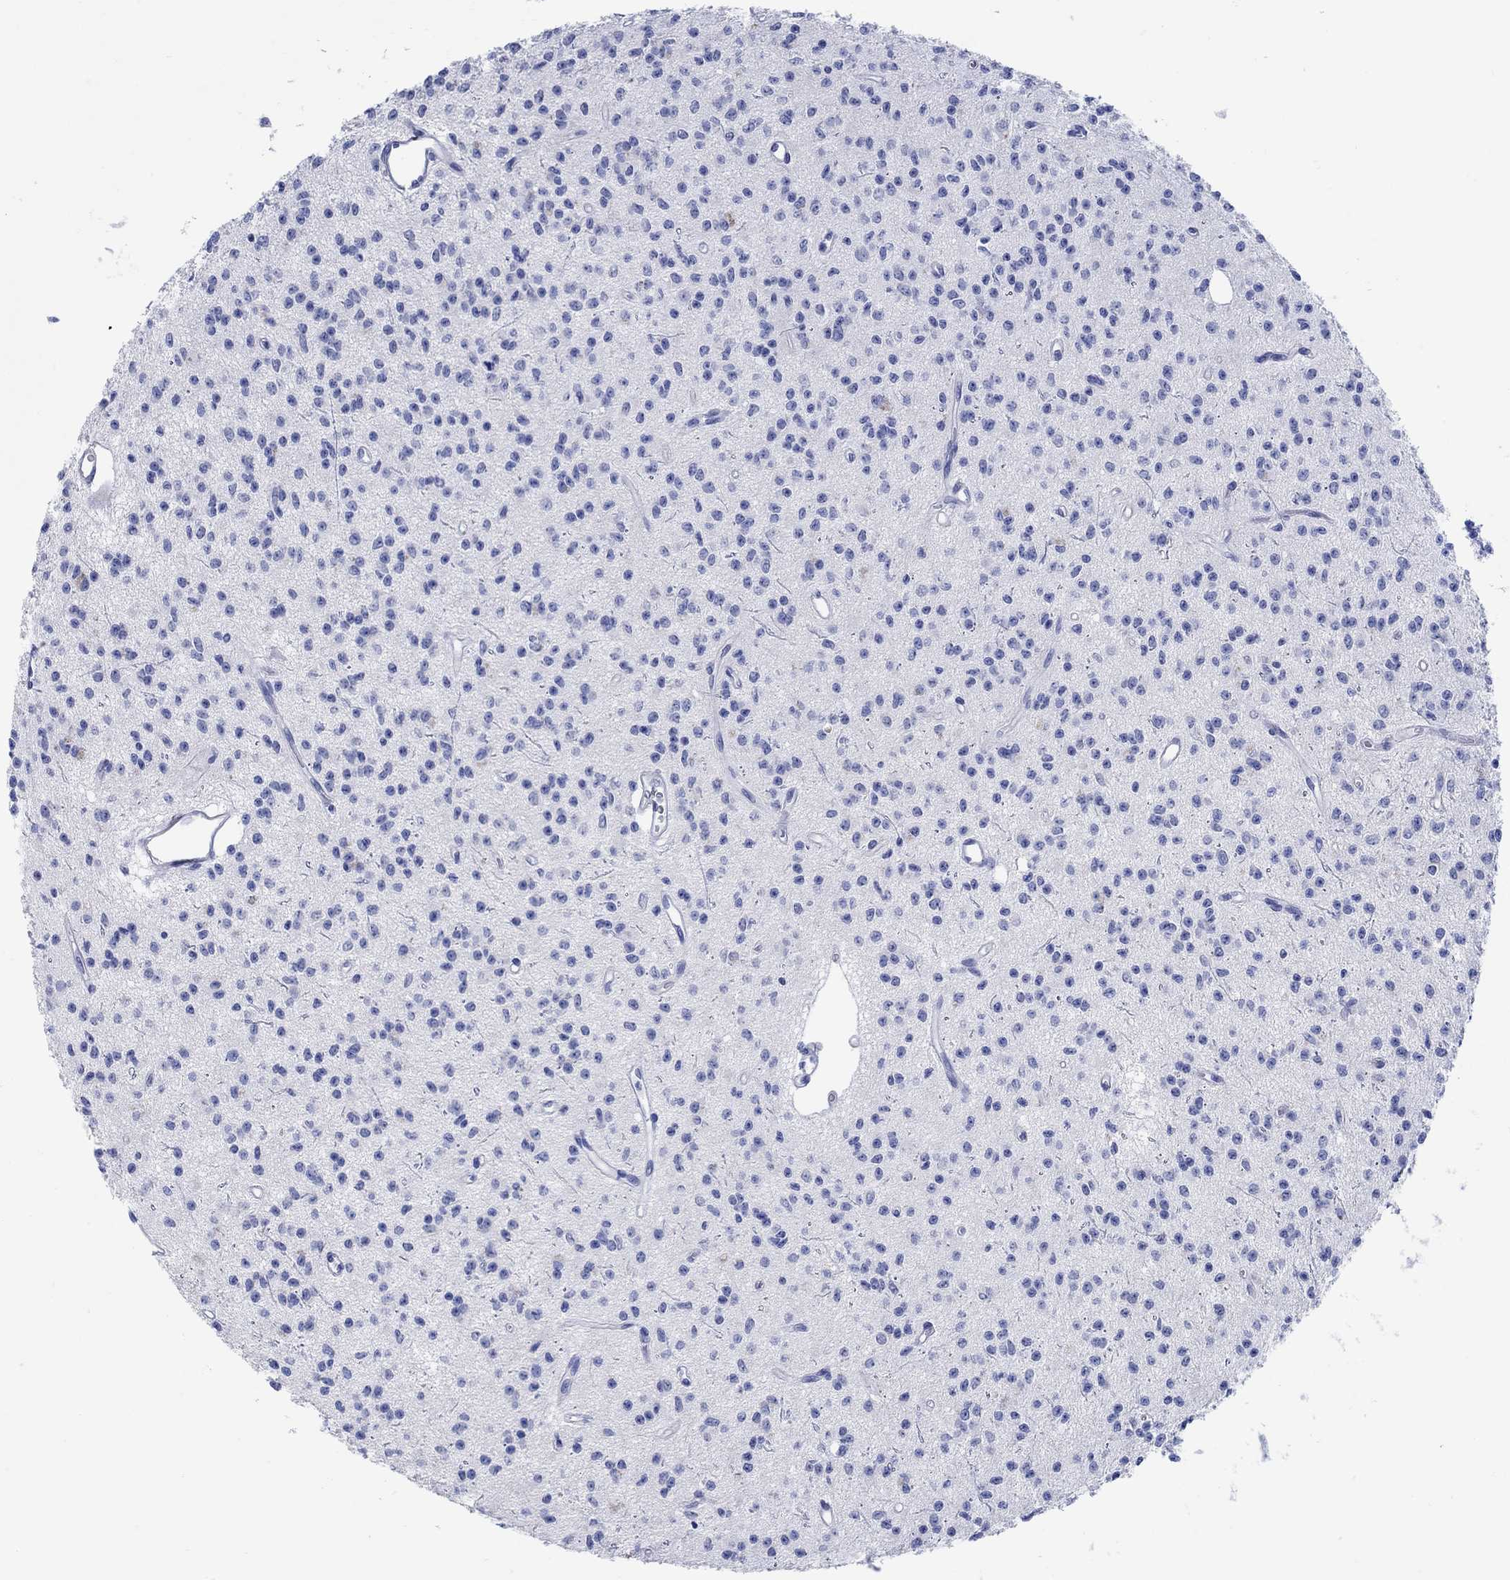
{"staining": {"intensity": "negative", "quantity": "none", "location": "none"}, "tissue": "glioma", "cell_type": "Tumor cells", "image_type": "cancer", "snomed": [{"axis": "morphology", "description": "Glioma, malignant, Low grade"}, {"axis": "topography", "description": "Brain"}], "caption": "High magnification brightfield microscopy of low-grade glioma (malignant) stained with DAB (brown) and counterstained with hematoxylin (blue): tumor cells show no significant expression.", "gene": "P2RY6", "patient": {"sex": "female", "age": 45}}